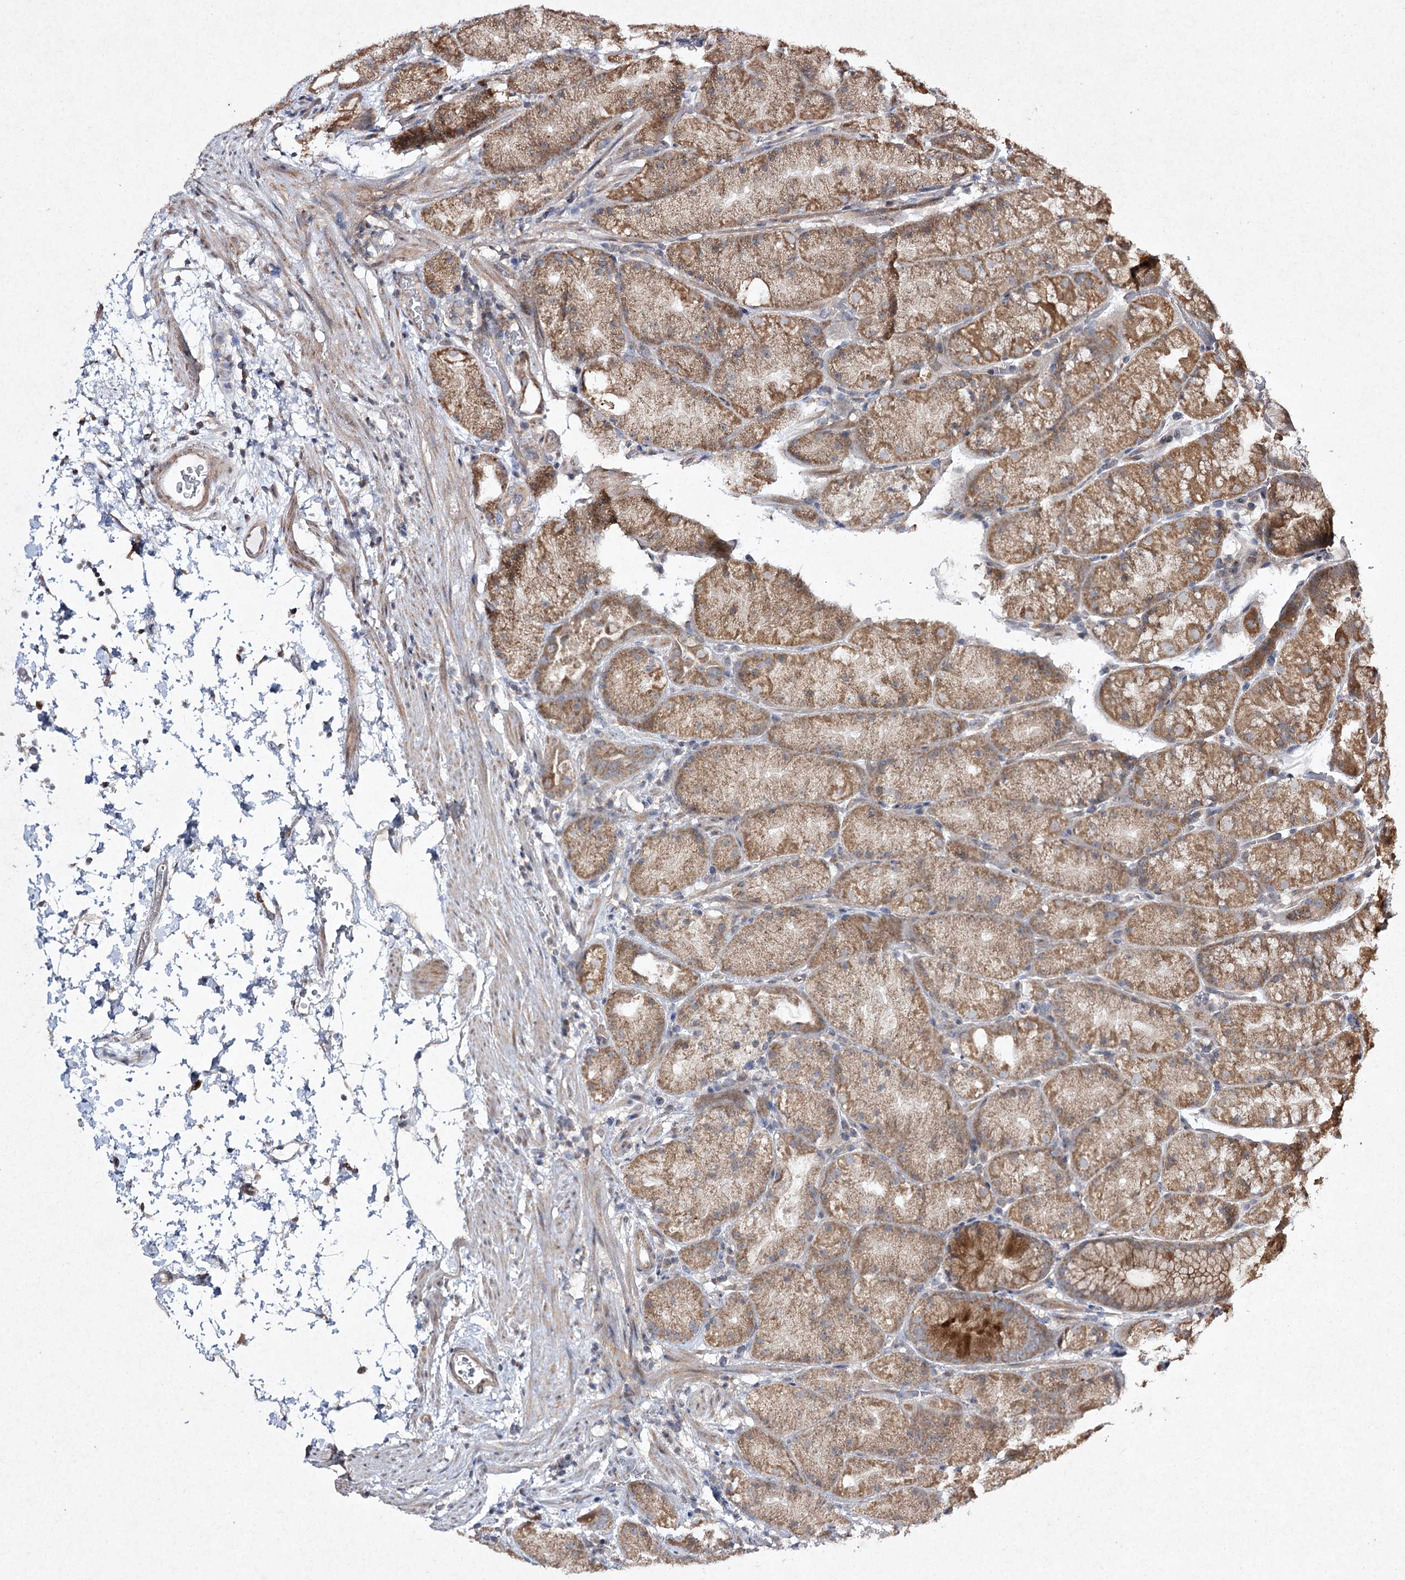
{"staining": {"intensity": "moderate", "quantity": ">75%", "location": "cytoplasmic/membranous"}, "tissue": "stomach", "cell_type": "Glandular cells", "image_type": "normal", "snomed": [{"axis": "morphology", "description": "Normal tissue, NOS"}, {"axis": "topography", "description": "Stomach, upper"}, {"axis": "topography", "description": "Stomach"}], "caption": "DAB immunohistochemical staining of normal stomach shows moderate cytoplasmic/membranous protein staining in approximately >75% of glandular cells. Using DAB (3,3'-diaminobenzidine) (brown) and hematoxylin (blue) stains, captured at high magnification using brightfield microscopy.", "gene": "FANCL", "patient": {"sex": "male", "age": 48}}